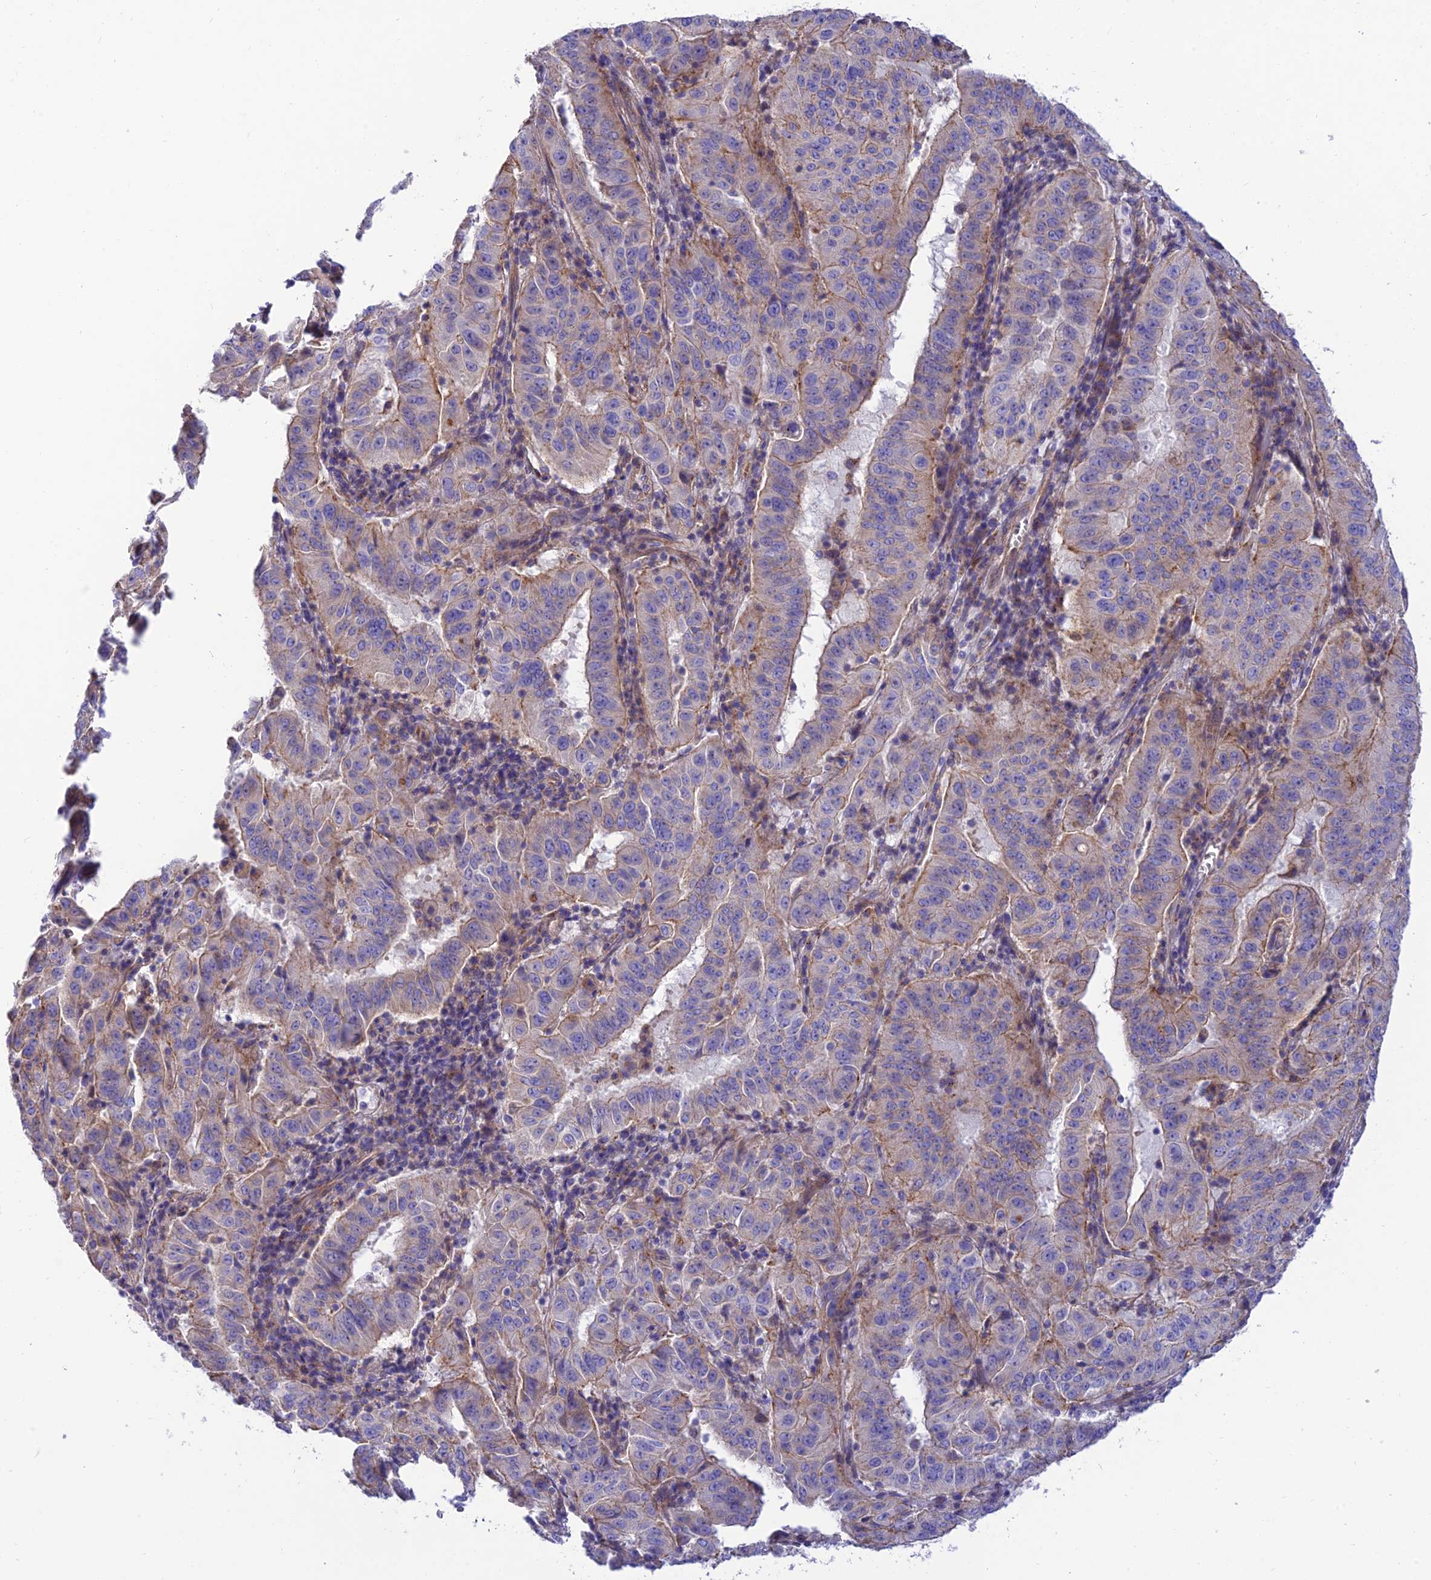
{"staining": {"intensity": "moderate", "quantity": "25%-75%", "location": "cytoplasmic/membranous"}, "tissue": "pancreatic cancer", "cell_type": "Tumor cells", "image_type": "cancer", "snomed": [{"axis": "morphology", "description": "Adenocarcinoma, NOS"}, {"axis": "topography", "description": "Pancreas"}], "caption": "Immunohistochemistry micrograph of neoplastic tissue: human pancreatic cancer stained using immunohistochemistry reveals medium levels of moderate protein expression localized specifically in the cytoplasmic/membranous of tumor cells, appearing as a cytoplasmic/membranous brown color.", "gene": "CCDC157", "patient": {"sex": "male", "age": 63}}